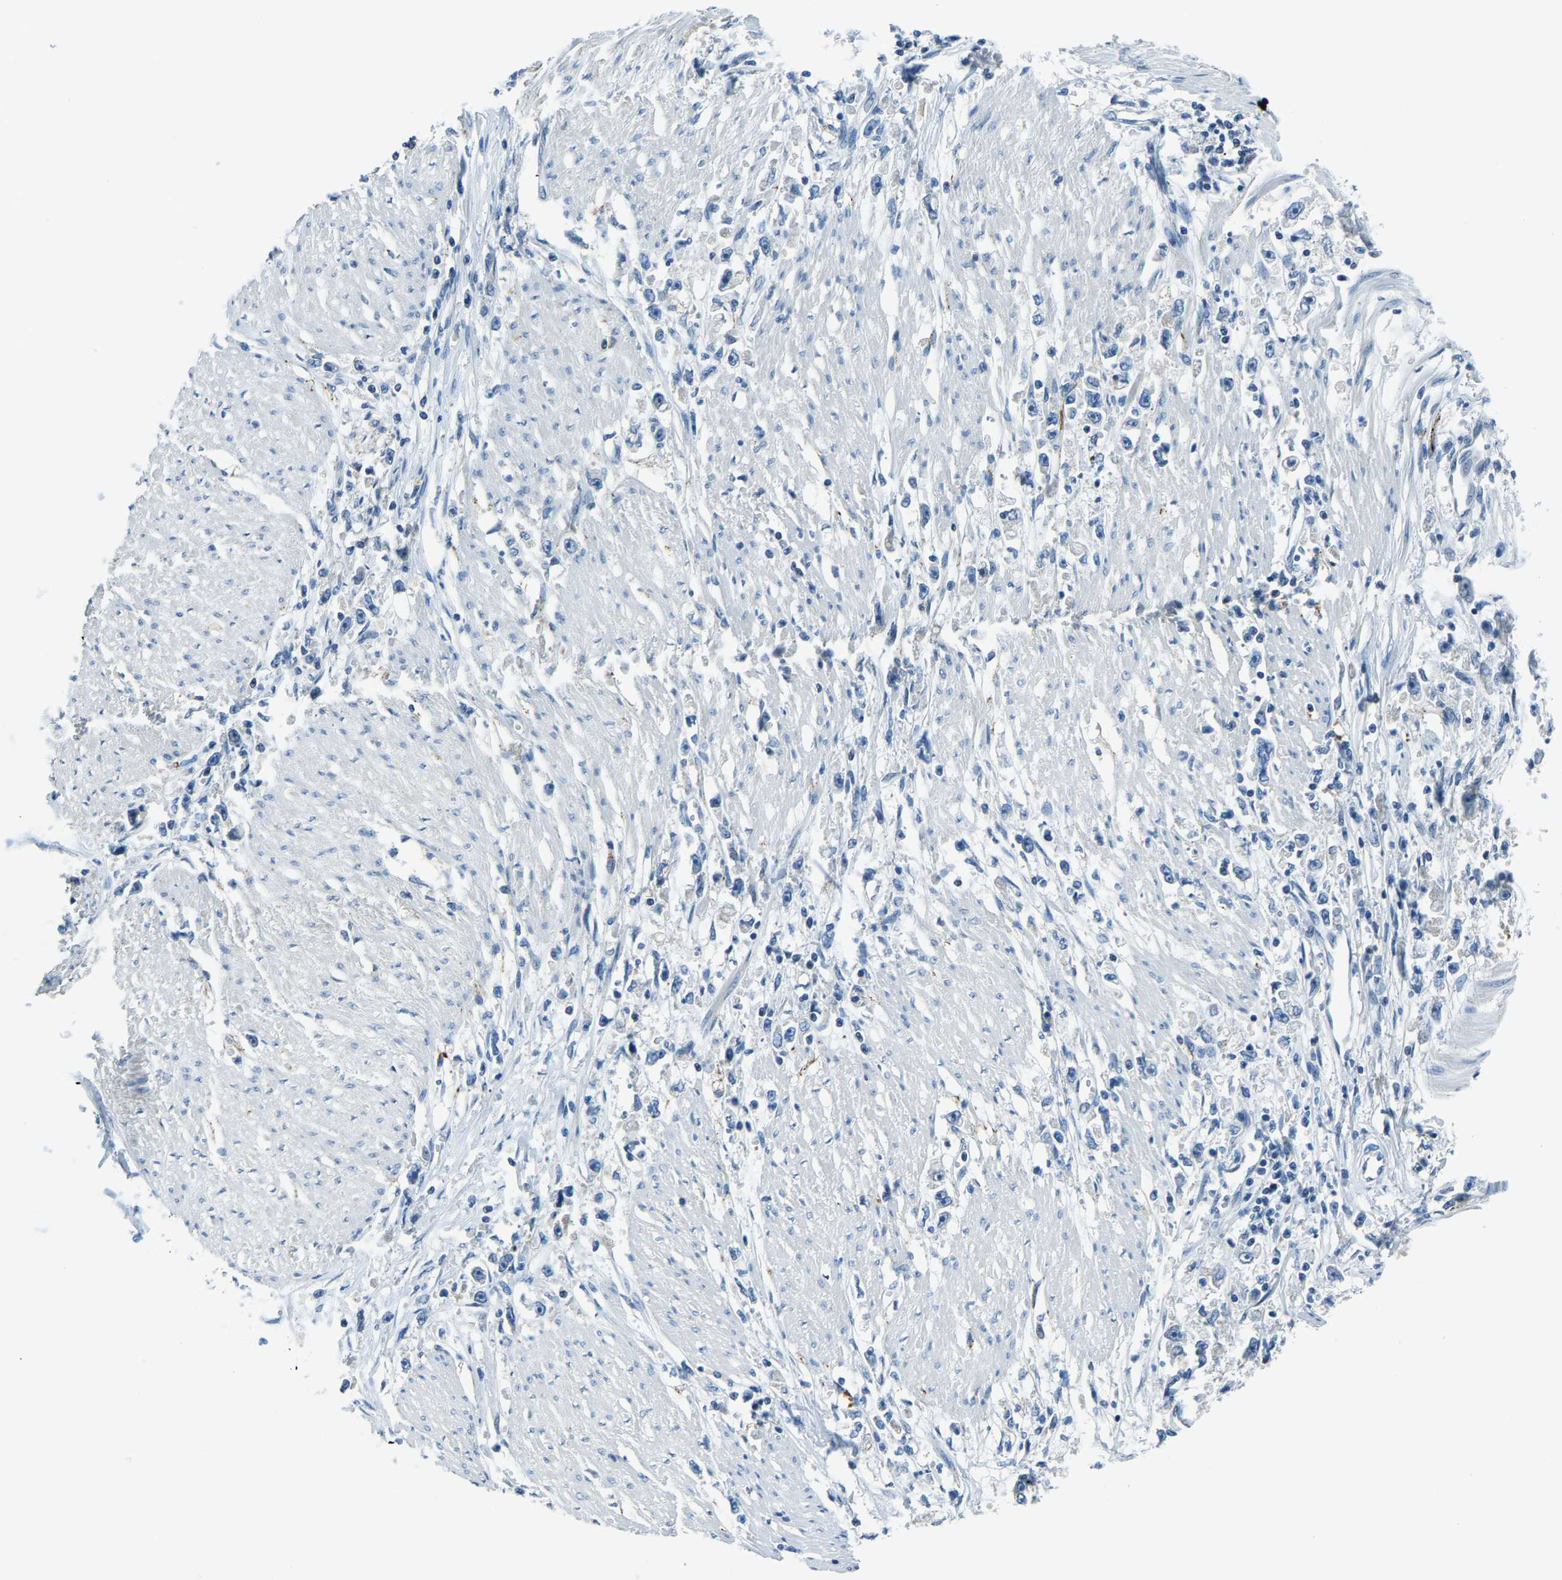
{"staining": {"intensity": "negative", "quantity": "none", "location": "none"}, "tissue": "stomach cancer", "cell_type": "Tumor cells", "image_type": "cancer", "snomed": [{"axis": "morphology", "description": "Adenocarcinoma, NOS"}, {"axis": "topography", "description": "Stomach"}], "caption": "The immunohistochemistry micrograph has no significant expression in tumor cells of stomach cancer (adenocarcinoma) tissue.", "gene": "RRP1", "patient": {"sex": "female", "age": 59}}